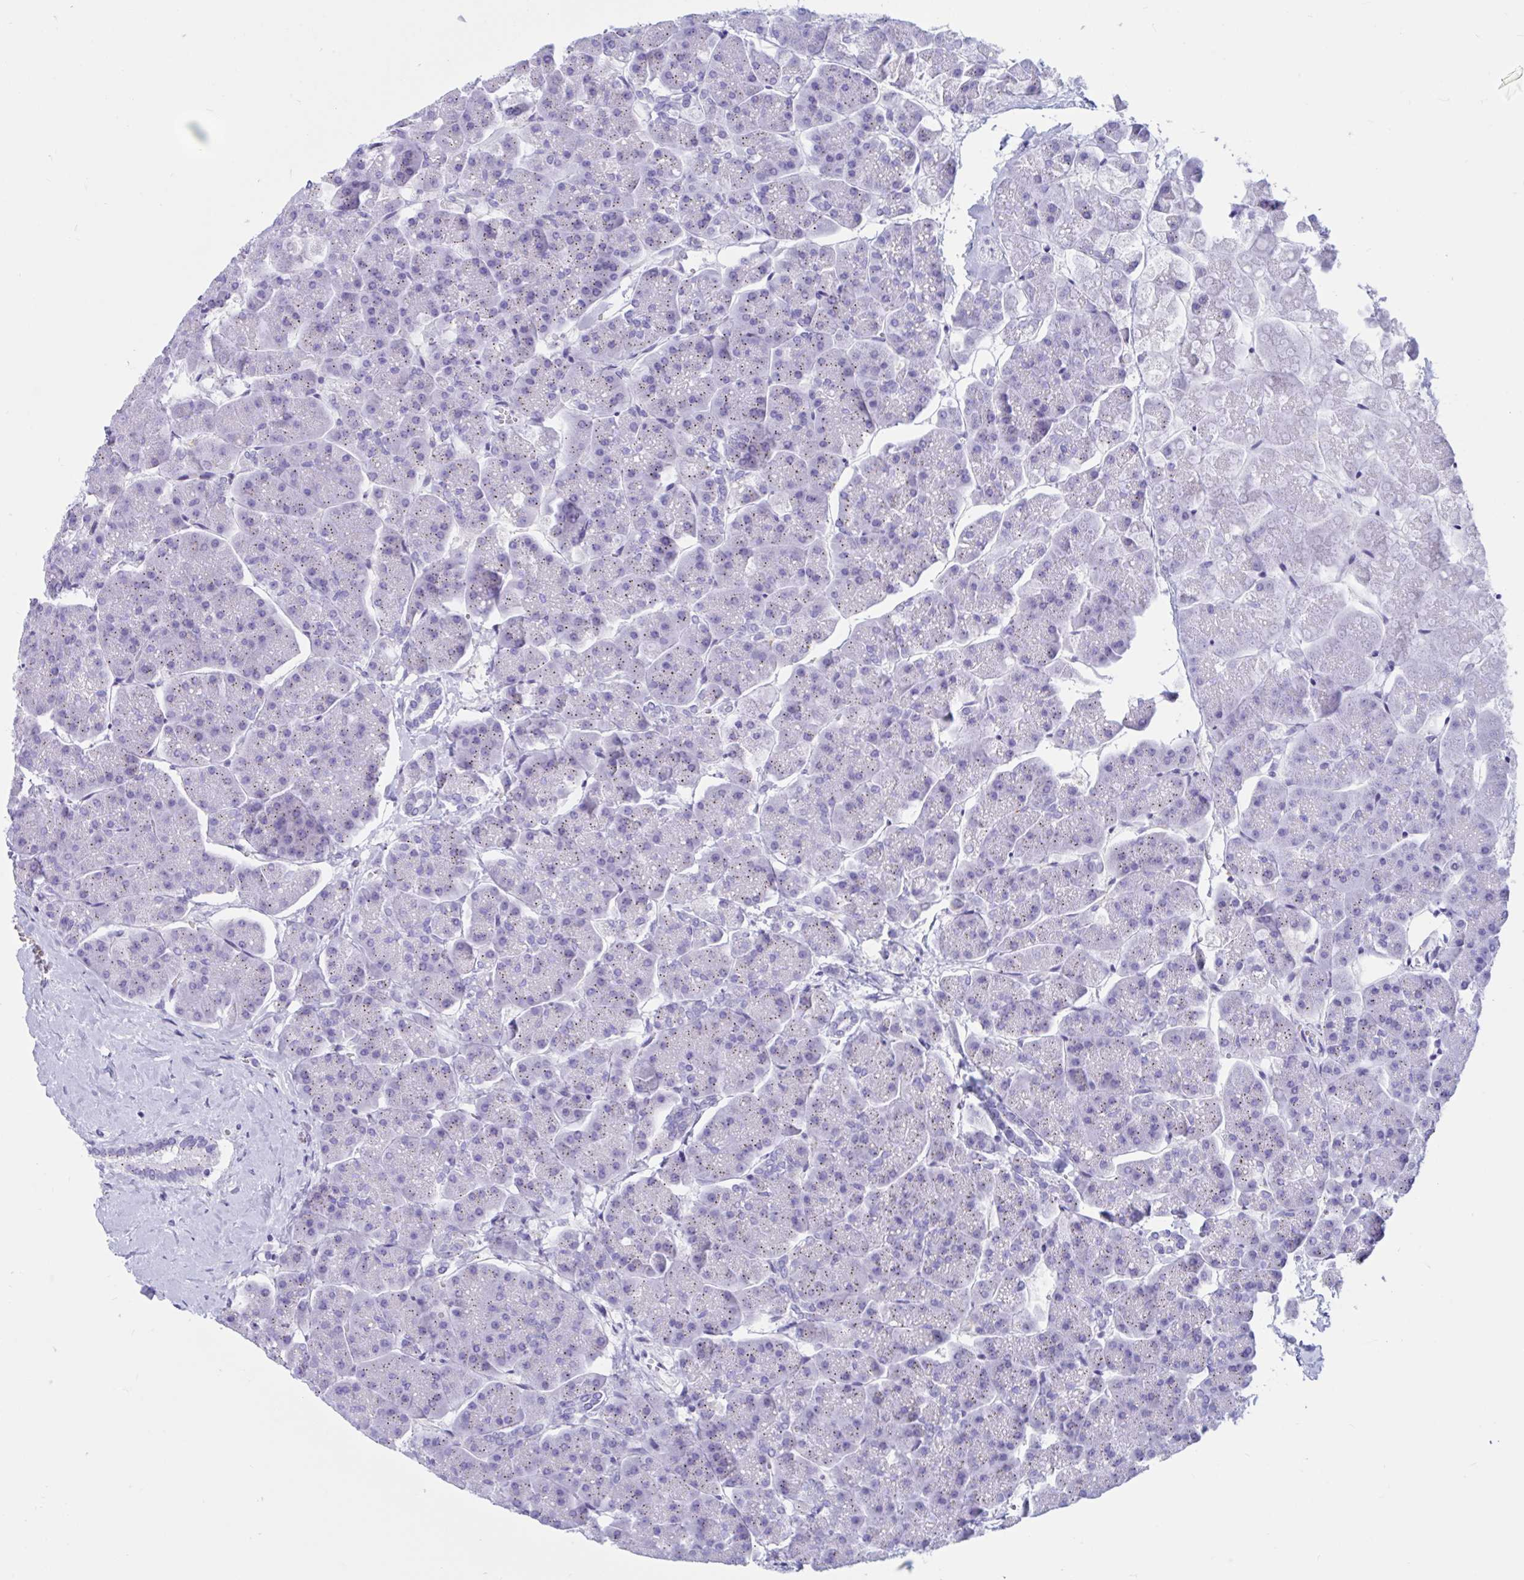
{"staining": {"intensity": "moderate", "quantity": "<25%", "location": "cytoplasmic/membranous"}, "tissue": "pancreas", "cell_type": "Exocrine glandular cells", "image_type": "normal", "snomed": [{"axis": "morphology", "description": "Normal tissue, NOS"}, {"axis": "topography", "description": "Pancreas"}, {"axis": "topography", "description": "Peripheral nerve tissue"}], "caption": "An image of pancreas stained for a protein shows moderate cytoplasmic/membranous brown staining in exocrine glandular cells. (Brightfield microscopy of DAB IHC at high magnification).", "gene": "RNASE3", "patient": {"sex": "male", "age": 54}}